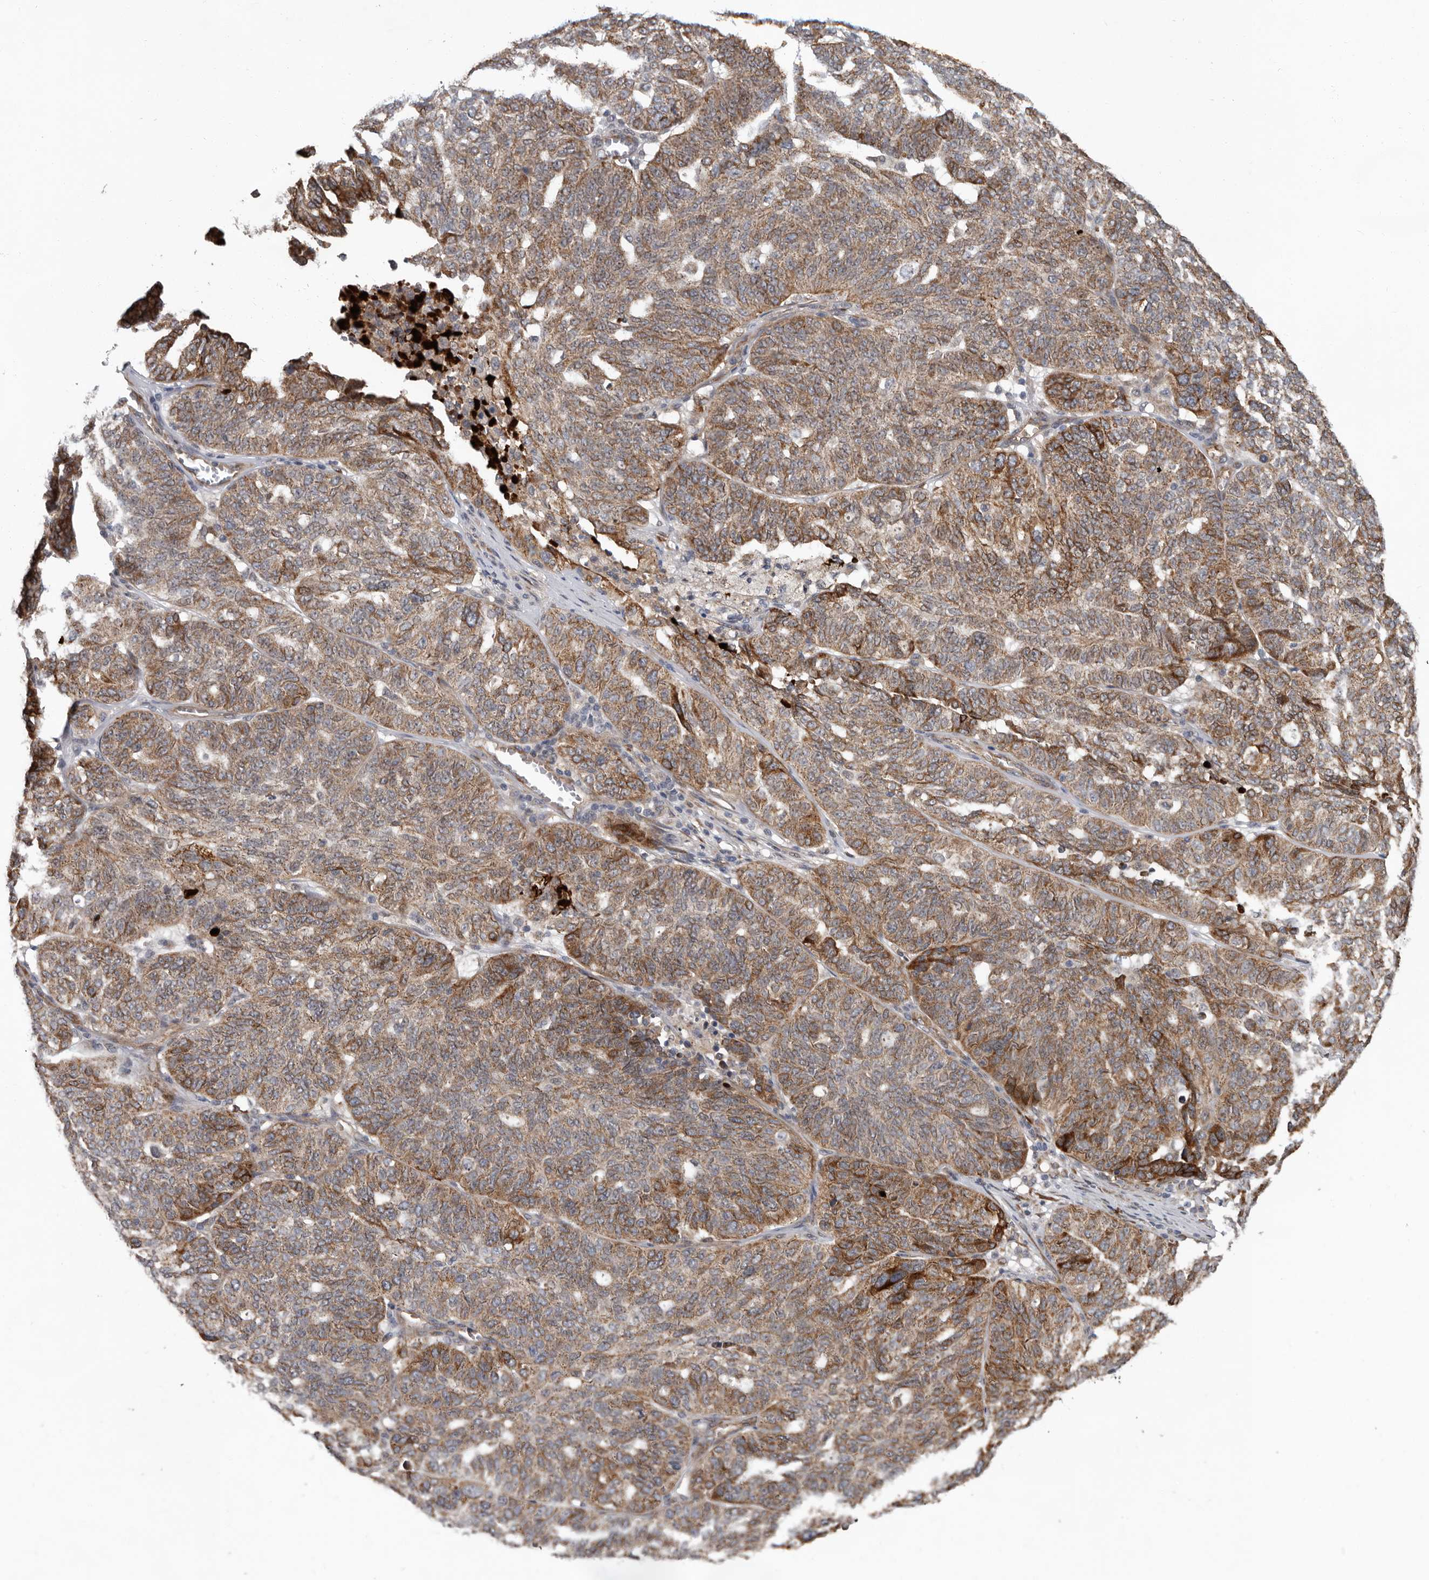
{"staining": {"intensity": "moderate", "quantity": ">75%", "location": "cytoplasmic/membranous"}, "tissue": "ovarian cancer", "cell_type": "Tumor cells", "image_type": "cancer", "snomed": [{"axis": "morphology", "description": "Cystadenocarcinoma, serous, NOS"}, {"axis": "topography", "description": "Ovary"}], "caption": "This histopathology image reveals ovarian serous cystadenocarcinoma stained with IHC to label a protein in brown. The cytoplasmic/membranous of tumor cells show moderate positivity for the protein. Nuclei are counter-stained blue.", "gene": "MTF1", "patient": {"sex": "female", "age": 59}}